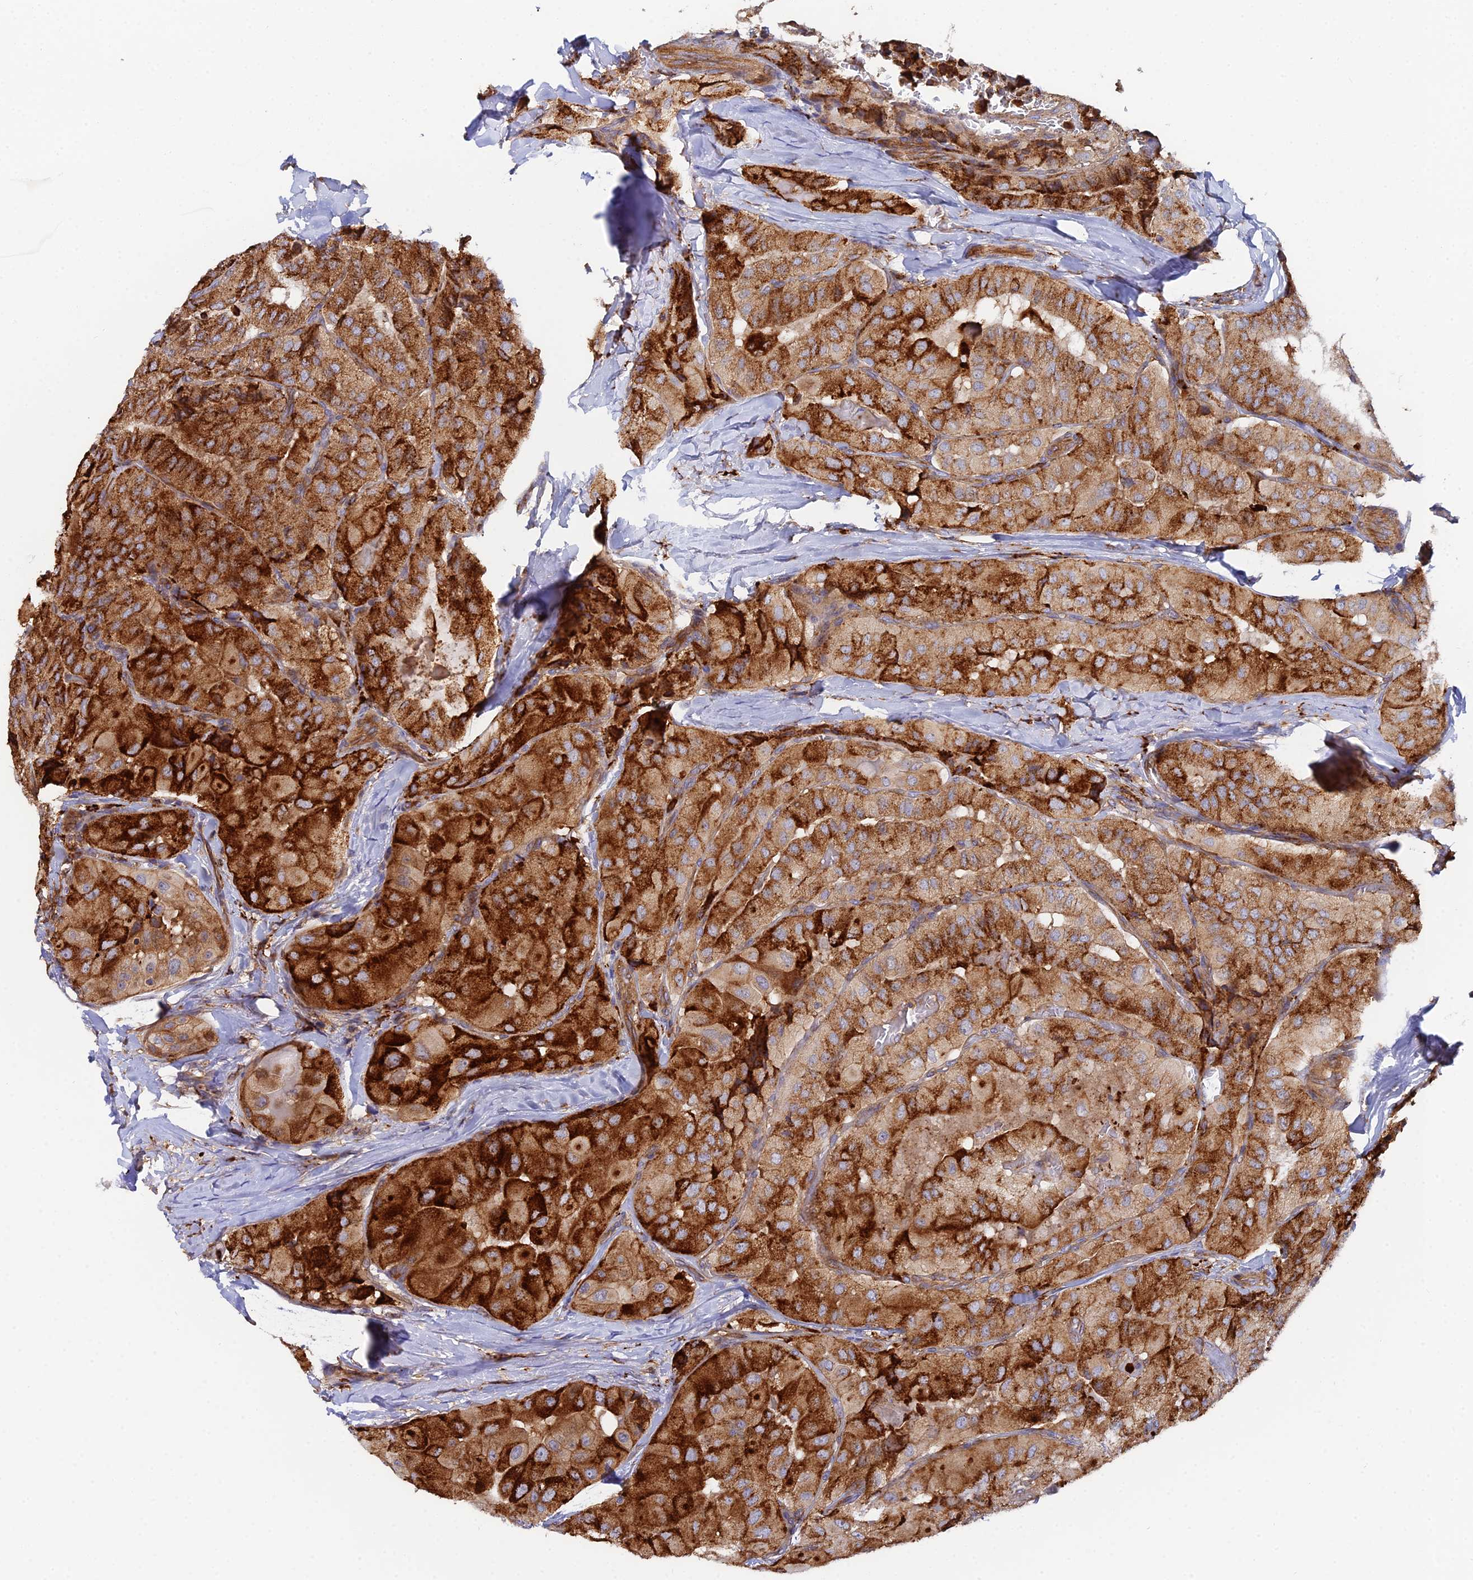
{"staining": {"intensity": "strong", "quantity": ">75%", "location": "cytoplasmic/membranous"}, "tissue": "thyroid cancer", "cell_type": "Tumor cells", "image_type": "cancer", "snomed": [{"axis": "morphology", "description": "Normal tissue, NOS"}, {"axis": "morphology", "description": "Papillary adenocarcinoma, NOS"}, {"axis": "topography", "description": "Thyroid gland"}], "caption": "Immunohistochemical staining of thyroid cancer shows high levels of strong cytoplasmic/membranous expression in approximately >75% of tumor cells.", "gene": "GNG5B", "patient": {"sex": "female", "age": 59}}